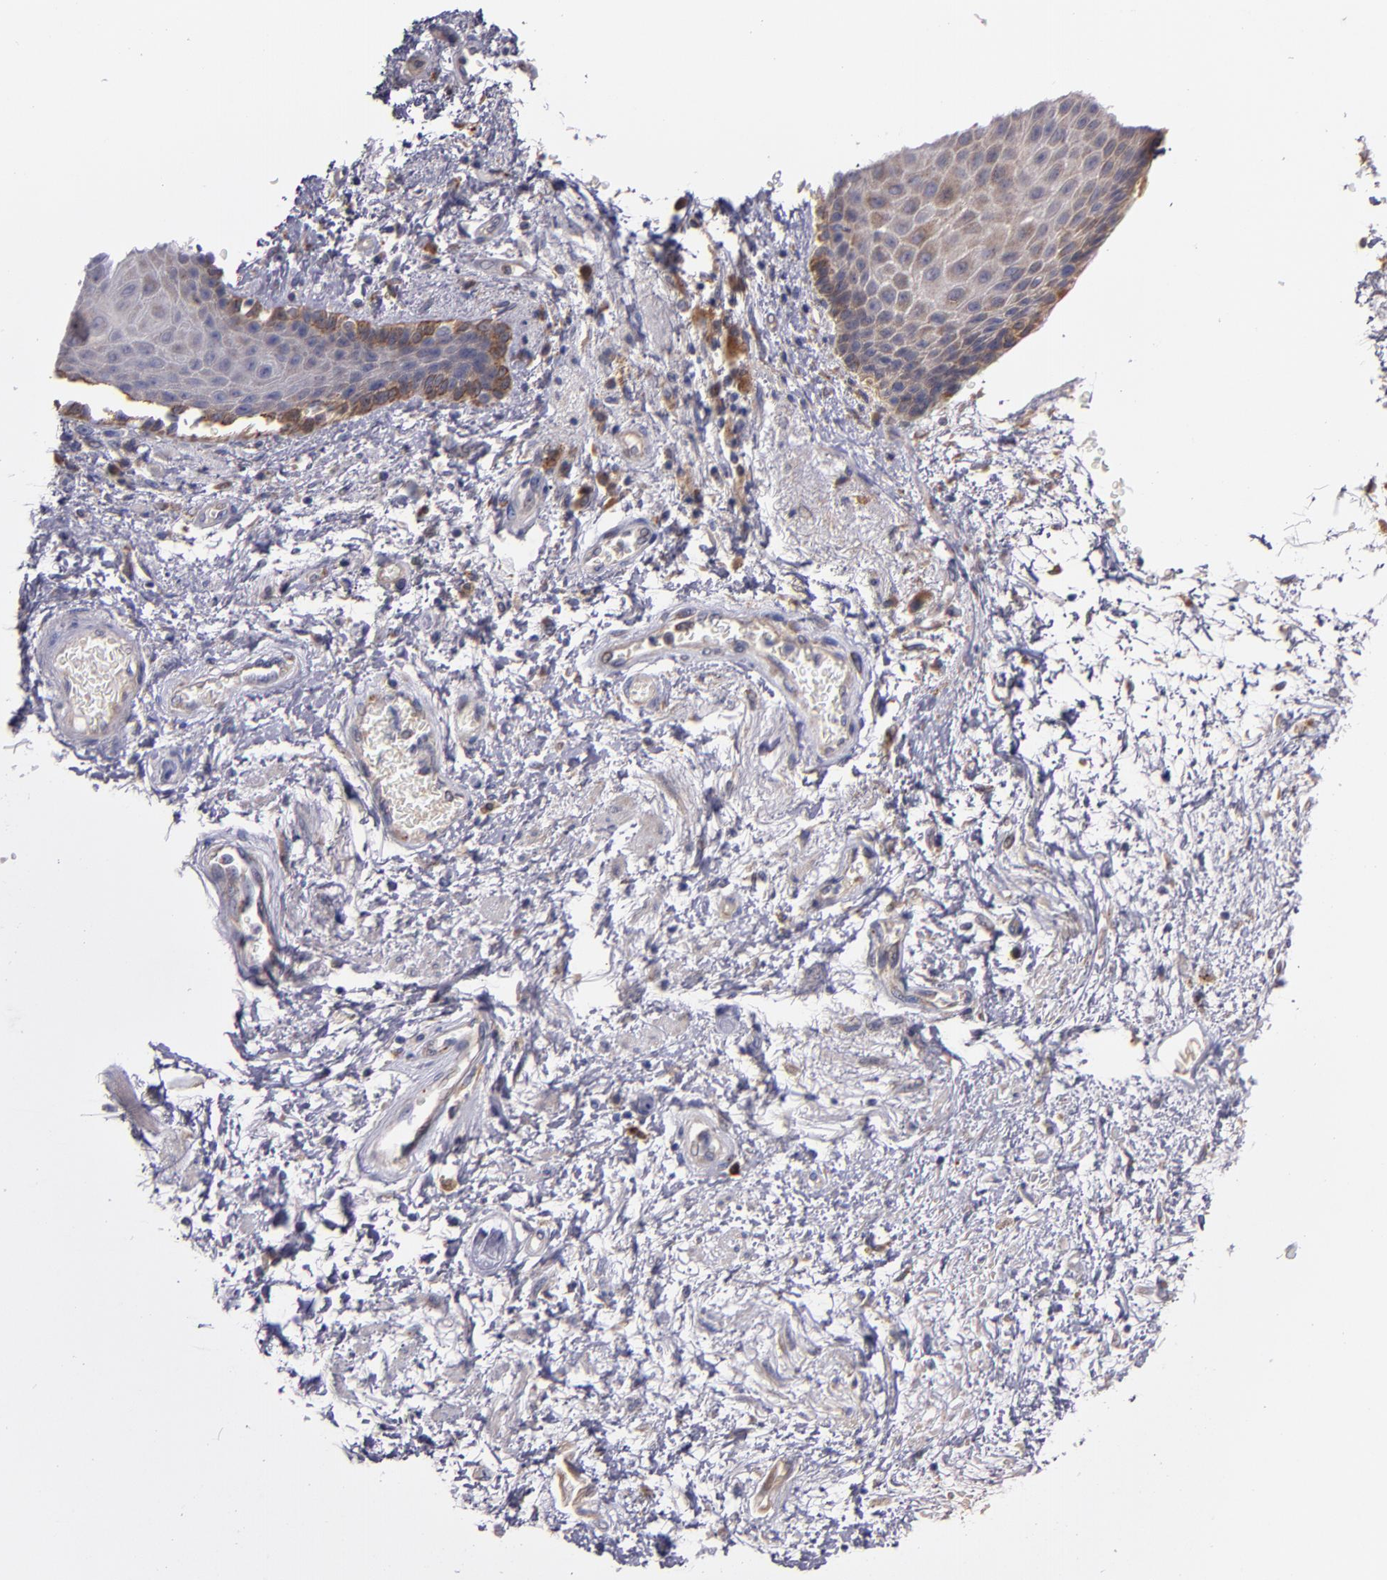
{"staining": {"intensity": "moderate", "quantity": "25%-75%", "location": "cytoplasmic/membranous"}, "tissue": "skin", "cell_type": "Epidermal cells", "image_type": "normal", "snomed": [{"axis": "morphology", "description": "Normal tissue, NOS"}, {"axis": "topography", "description": "Anal"}], "caption": "IHC (DAB) staining of benign skin shows moderate cytoplasmic/membranous protein staining in approximately 25%-75% of epidermal cells.", "gene": "IFIH1", "patient": {"sex": "female", "age": 46}}